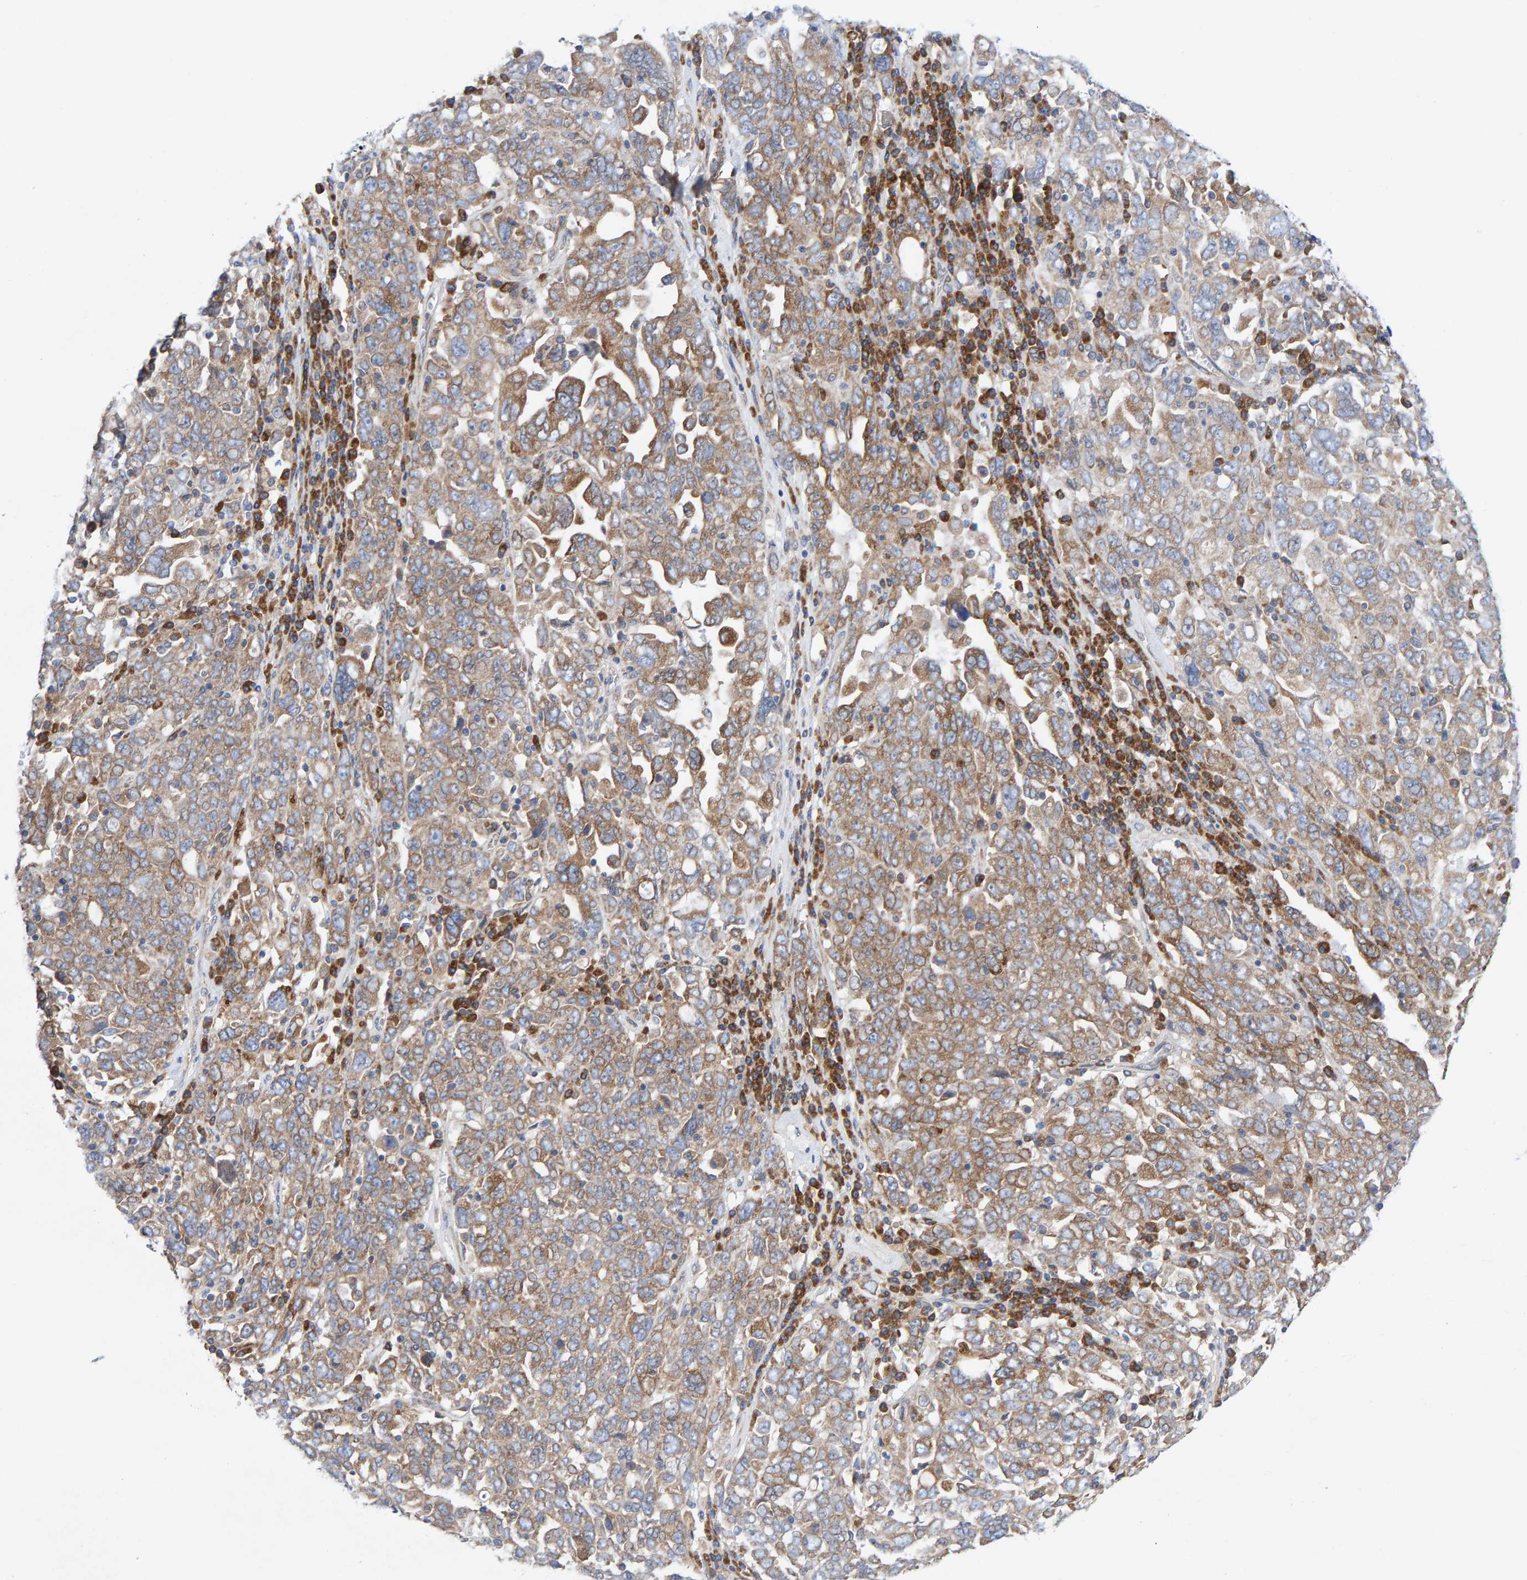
{"staining": {"intensity": "weak", "quantity": ">75%", "location": "cytoplasmic/membranous"}, "tissue": "ovarian cancer", "cell_type": "Tumor cells", "image_type": "cancer", "snomed": [{"axis": "morphology", "description": "Carcinoma, endometroid"}, {"axis": "topography", "description": "Ovary"}], "caption": "Weak cytoplasmic/membranous protein staining is appreciated in approximately >75% of tumor cells in ovarian cancer.", "gene": "CDK5RAP3", "patient": {"sex": "female", "age": 62}}